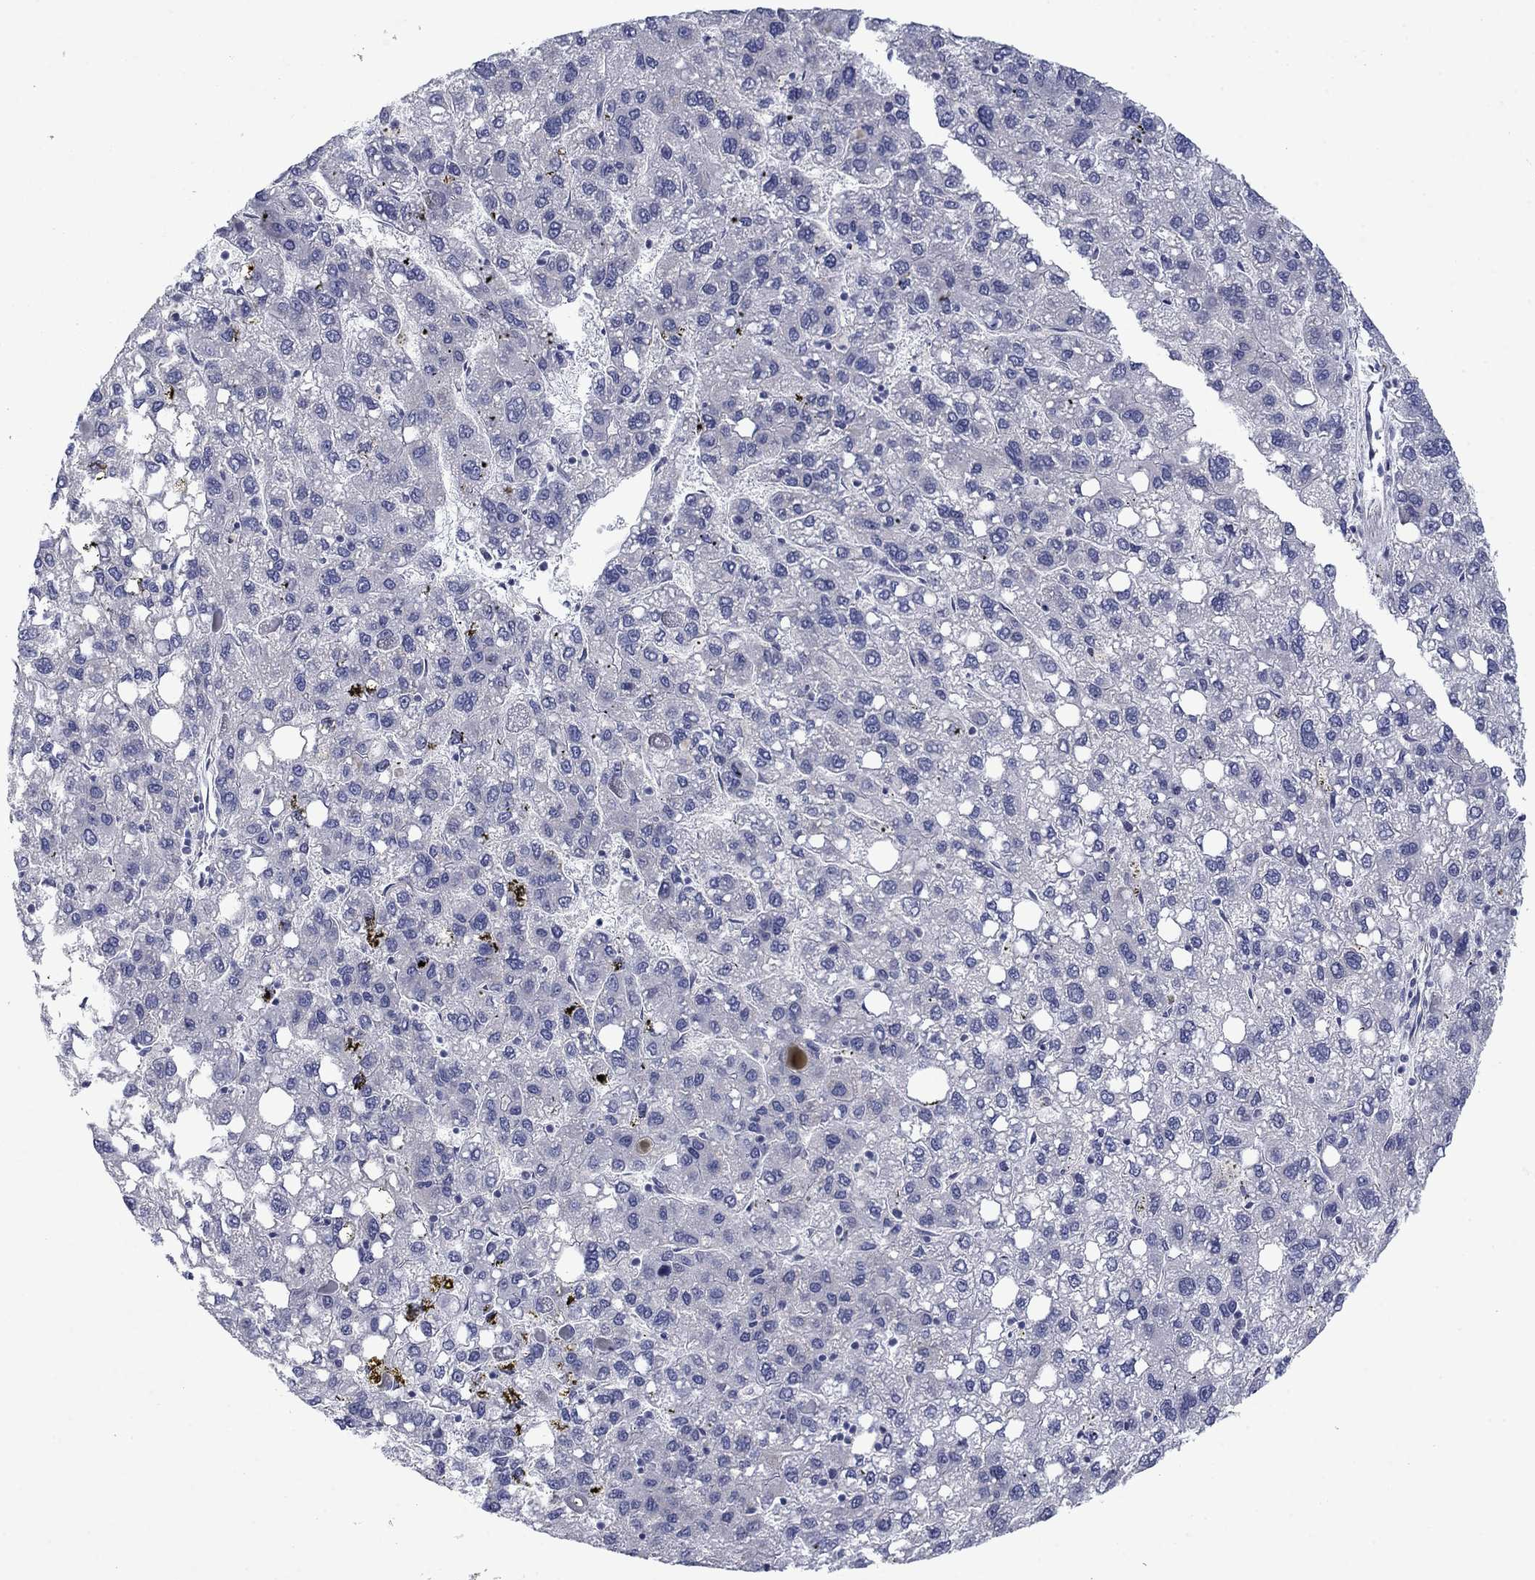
{"staining": {"intensity": "negative", "quantity": "none", "location": "none"}, "tissue": "liver cancer", "cell_type": "Tumor cells", "image_type": "cancer", "snomed": [{"axis": "morphology", "description": "Carcinoma, Hepatocellular, NOS"}, {"axis": "topography", "description": "Liver"}], "caption": "A high-resolution photomicrograph shows immunohistochemistry staining of liver cancer (hepatocellular carcinoma), which shows no significant positivity in tumor cells. Nuclei are stained in blue.", "gene": "FXR1", "patient": {"sex": "female", "age": 82}}